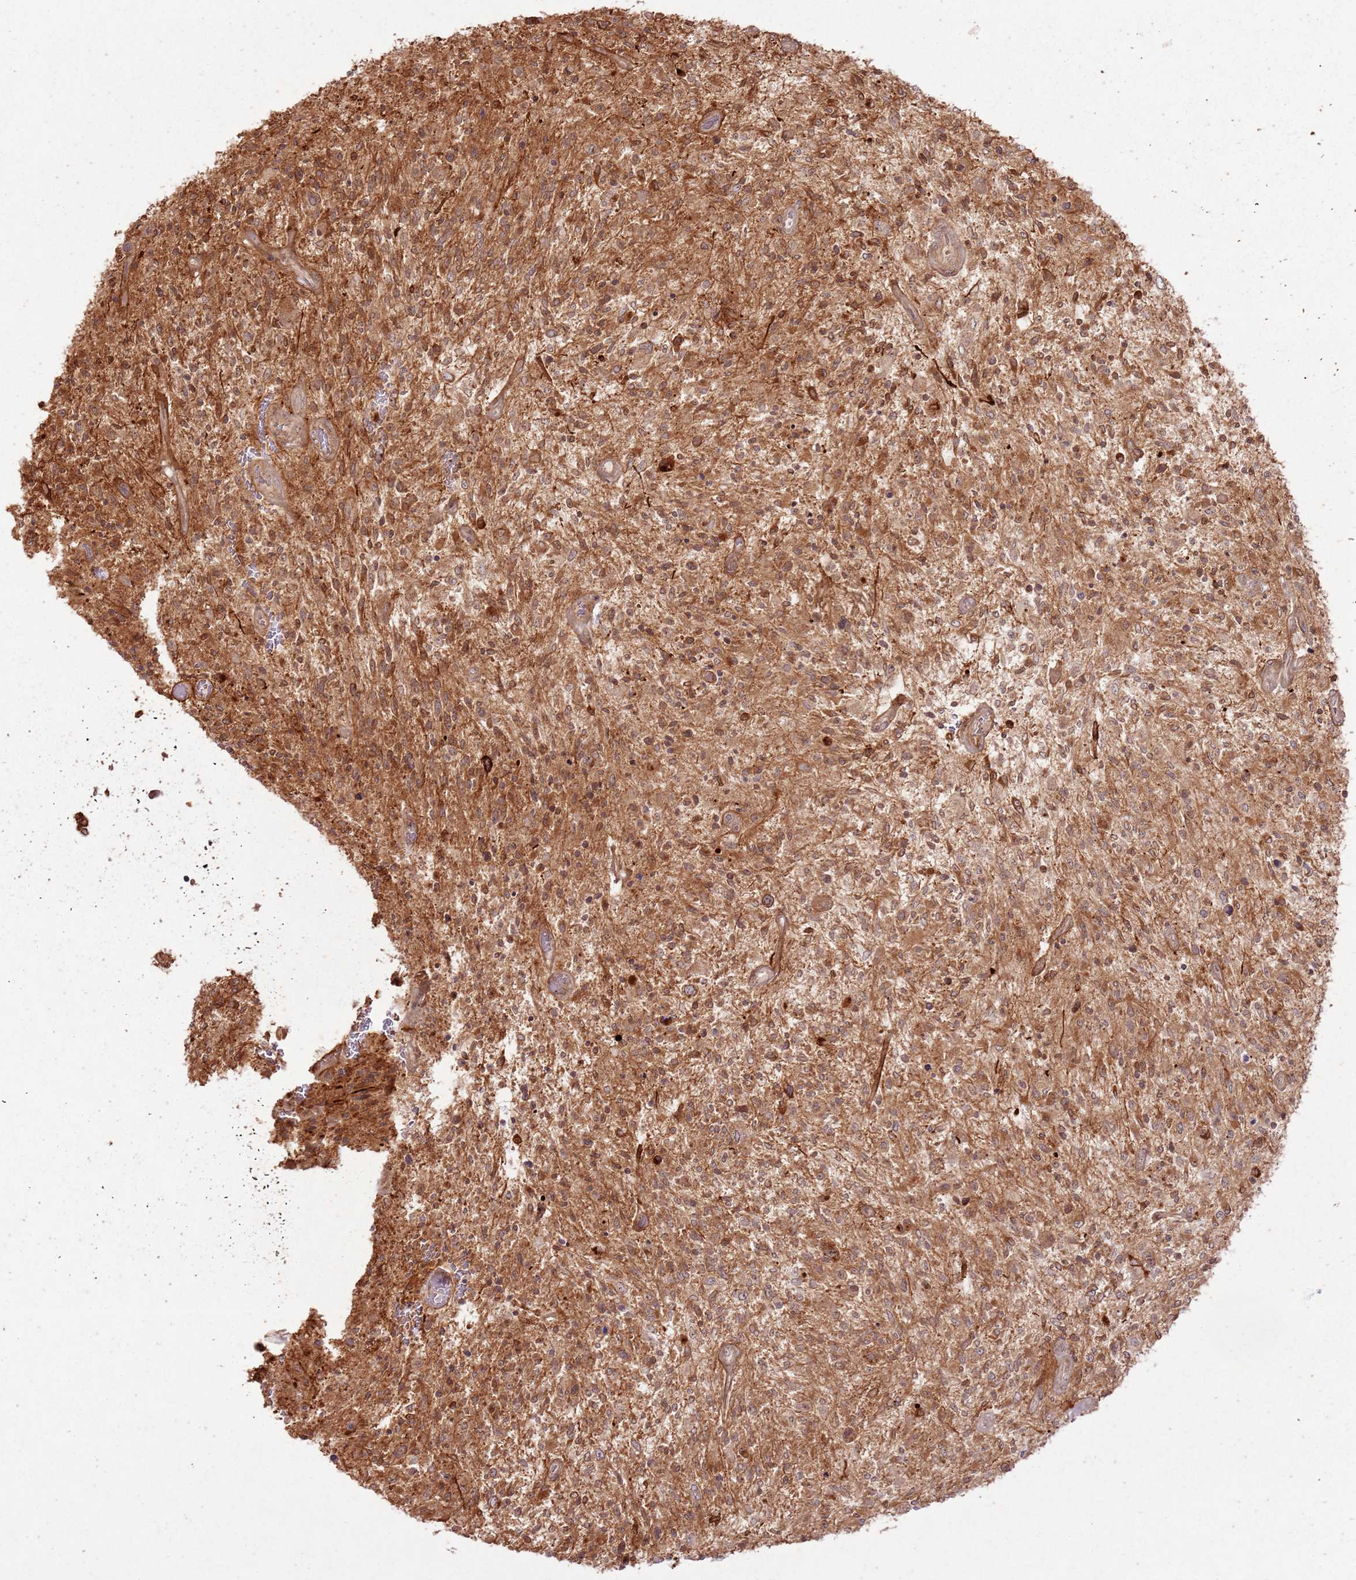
{"staining": {"intensity": "moderate", "quantity": "25%-75%", "location": "cytoplasmic/membranous,nuclear"}, "tissue": "glioma", "cell_type": "Tumor cells", "image_type": "cancer", "snomed": [{"axis": "morphology", "description": "Glioma, malignant, High grade"}, {"axis": "topography", "description": "Brain"}], "caption": "High-power microscopy captured an immunohistochemistry photomicrograph of glioma, revealing moderate cytoplasmic/membranous and nuclear staining in approximately 25%-75% of tumor cells.", "gene": "ZNF623", "patient": {"sex": "male", "age": 47}}